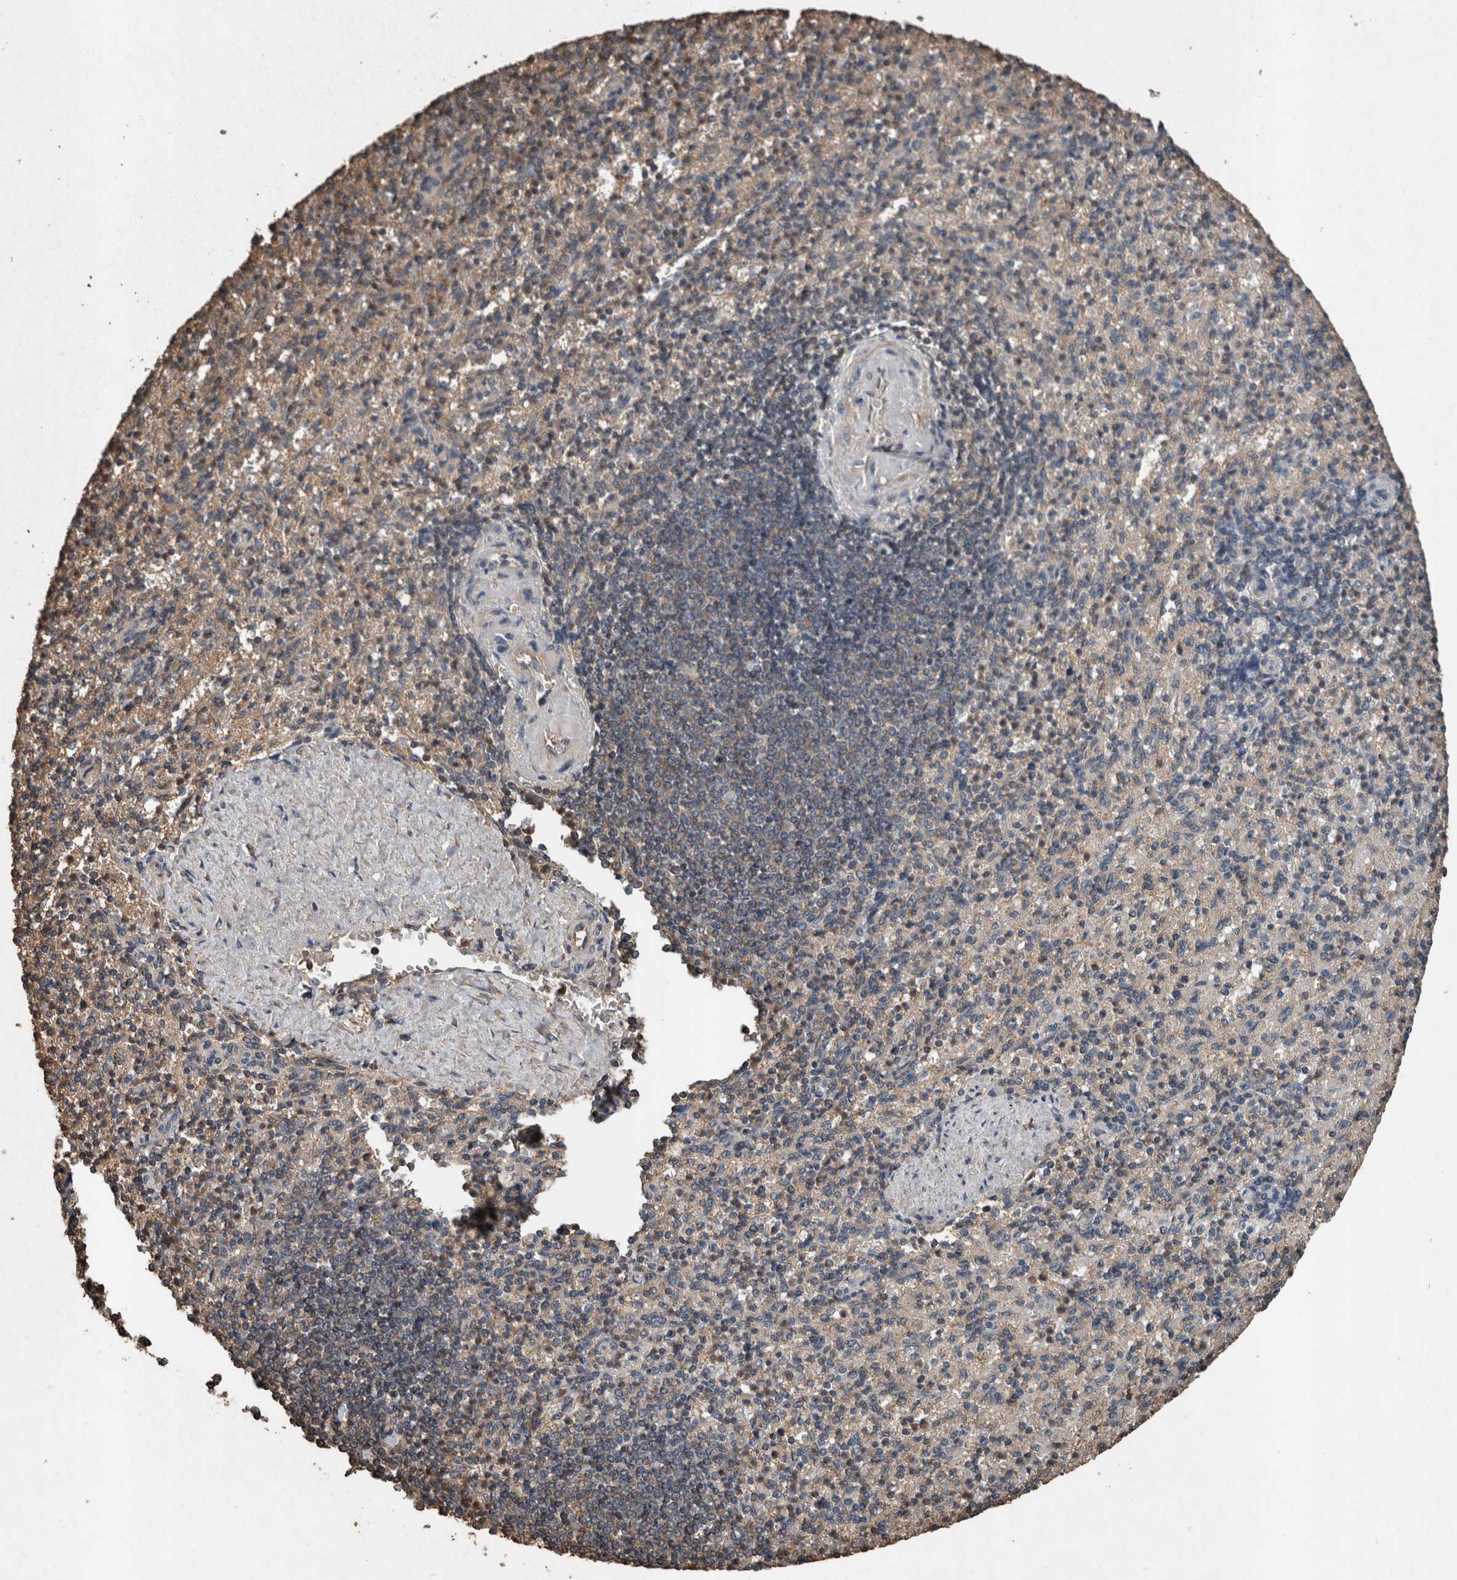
{"staining": {"intensity": "weak", "quantity": "25%-75%", "location": "cytoplasmic/membranous"}, "tissue": "spleen", "cell_type": "Cells in red pulp", "image_type": "normal", "snomed": [{"axis": "morphology", "description": "Normal tissue, NOS"}, {"axis": "topography", "description": "Spleen"}], "caption": "Immunohistochemical staining of unremarkable human spleen exhibits weak cytoplasmic/membranous protein expression in about 25%-75% of cells in red pulp. (IHC, brightfield microscopy, high magnification).", "gene": "FGFRL1", "patient": {"sex": "female", "age": 74}}